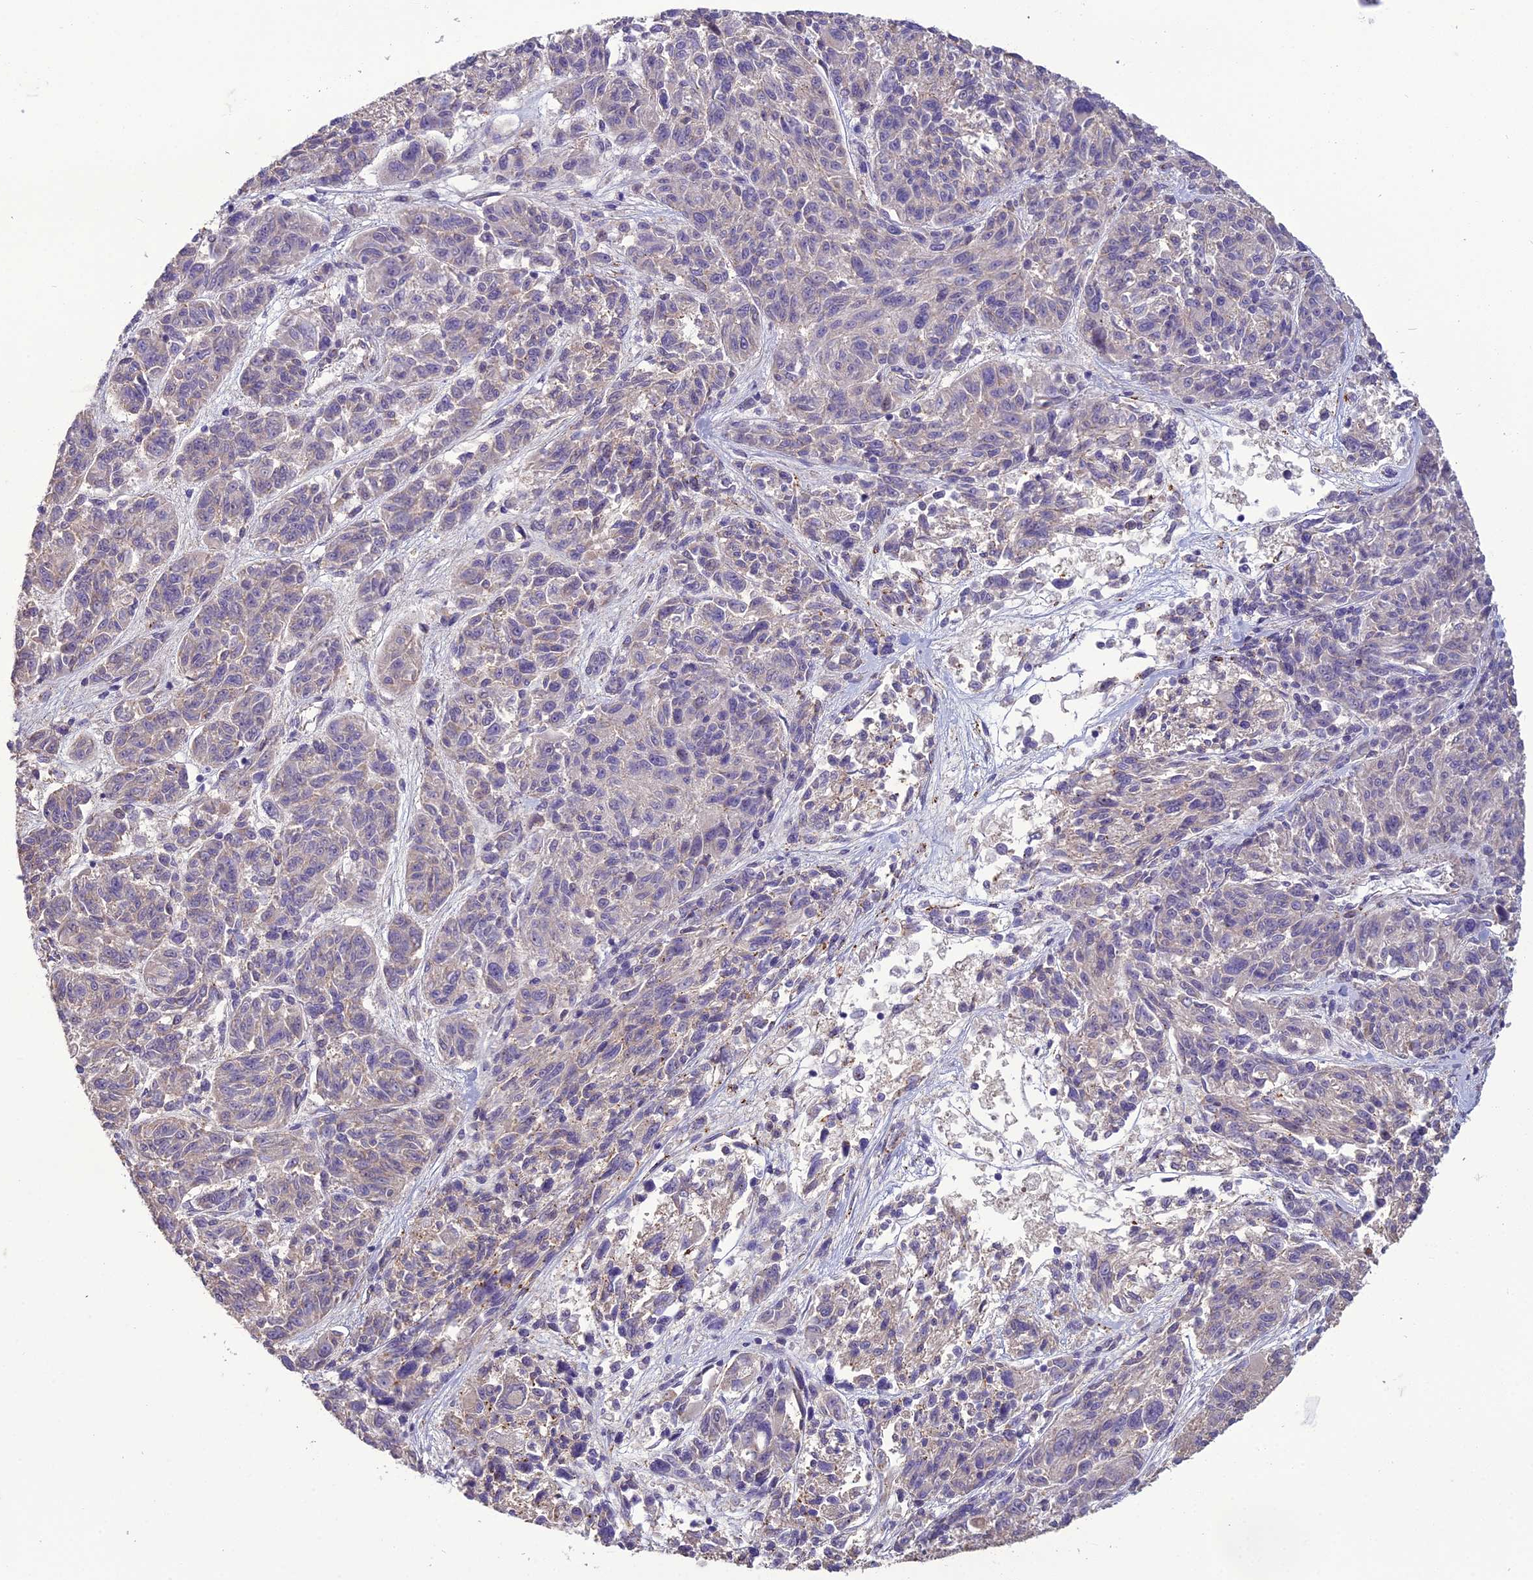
{"staining": {"intensity": "negative", "quantity": "none", "location": "none"}, "tissue": "melanoma", "cell_type": "Tumor cells", "image_type": "cancer", "snomed": [{"axis": "morphology", "description": "Malignant melanoma, NOS"}, {"axis": "topography", "description": "Skin"}], "caption": "Melanoma was stained to show a protein in brown. There is no significant staining in tumor cells. (Brightfield microscopy of DAB immunohistochemistry (IHC) at high magnification).", "gene": "DUS2", "patient": {"sex": "male", "age": 53}}